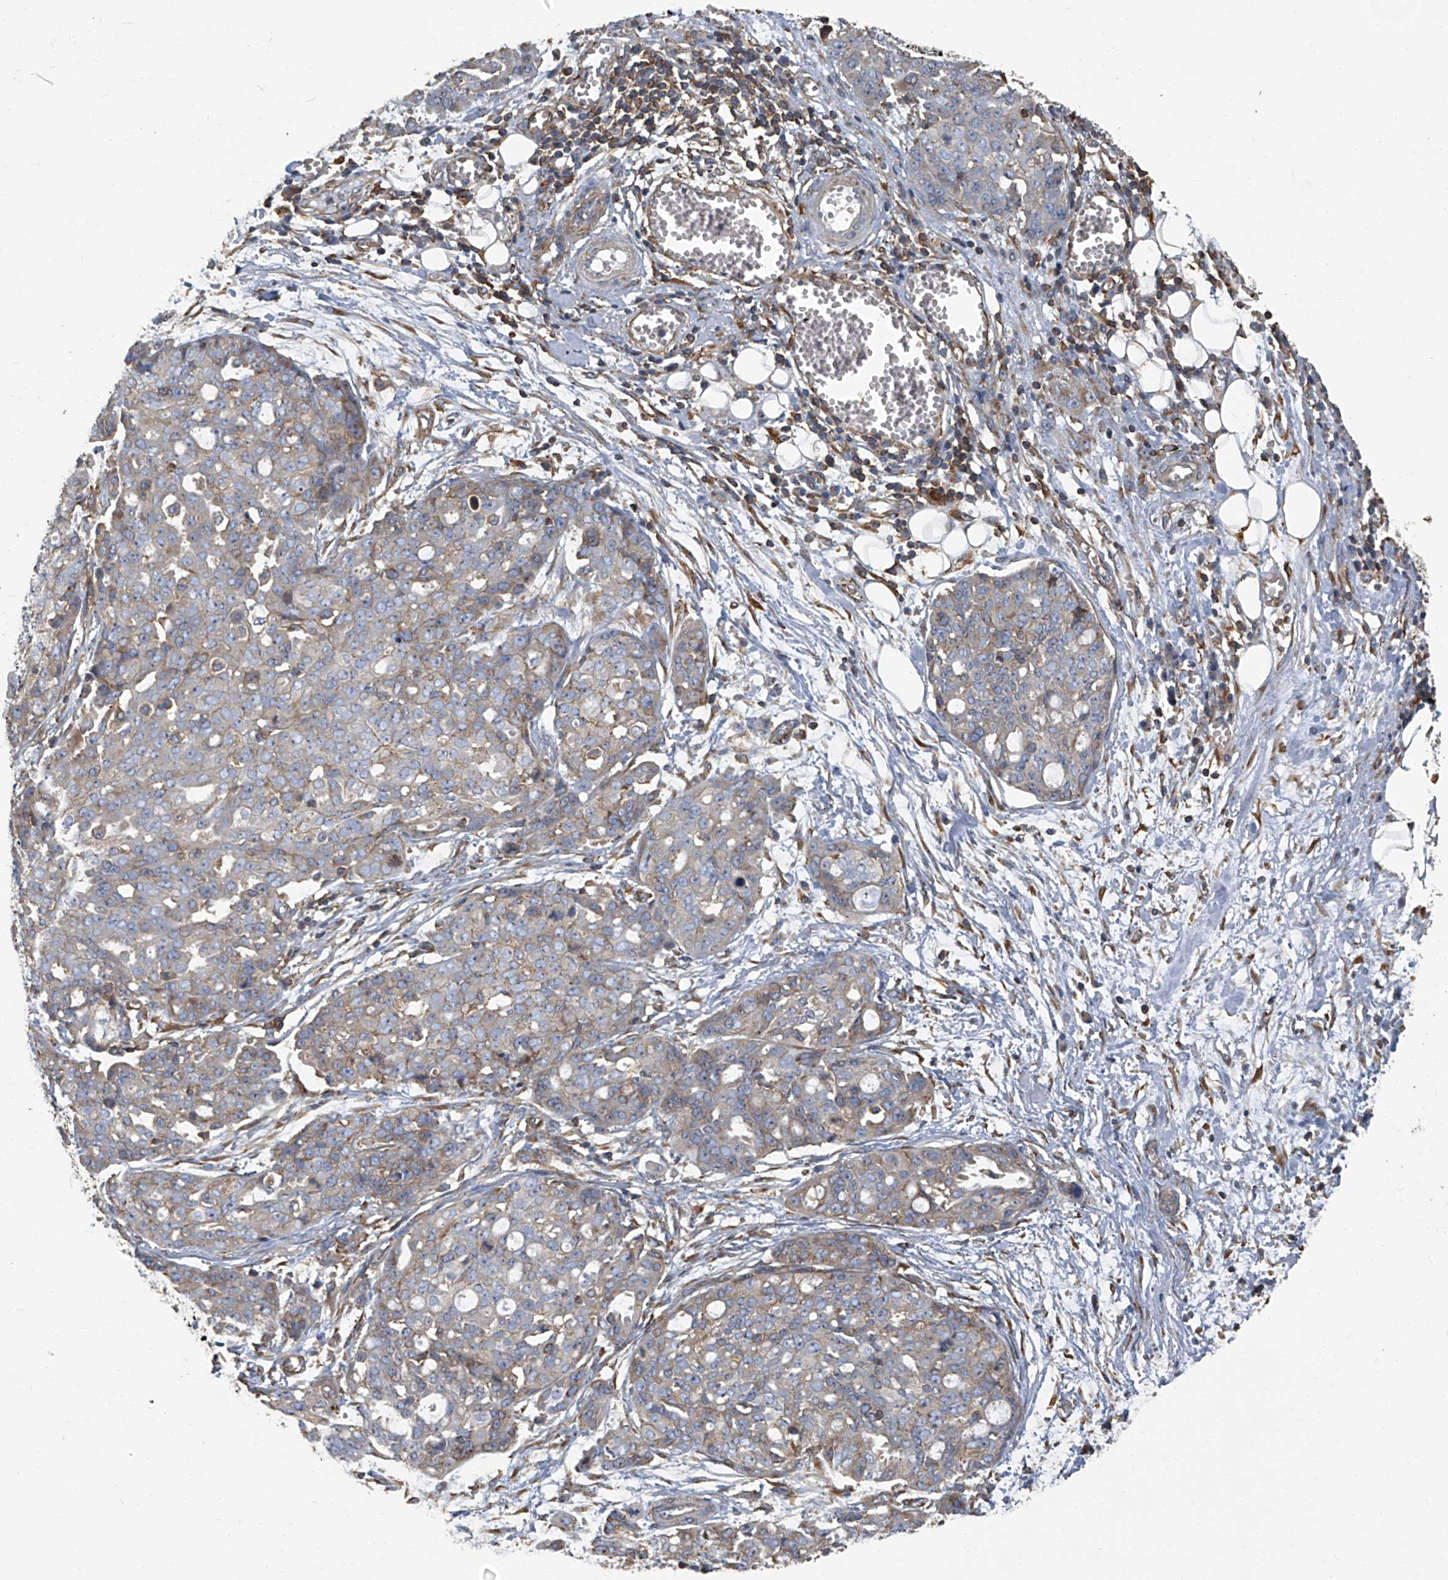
{"staining": {"intensity": "weak", "quantity": "25%-75%", "location": "cytoplasmic/membranous"}, "tissue": "ovarian cancer", "cell_type": "Tumor cells", "image_type": "cancer", "snomed": [{"axis": "morphology", "description": "Cystadenocarcinoma, serous, NOS"}, {"axis": "topography", "description": "Soft tissue"}, {"axis": "topography", "description": "Ovary"}], "caption": "Human ovarian cancer (serous cystadenocarcinoma) stained with a protein marker demonstrates weak staining in tumor cells.", "gene": "SEPTIN7", "patient": {"sex": "female", "age": 57}}